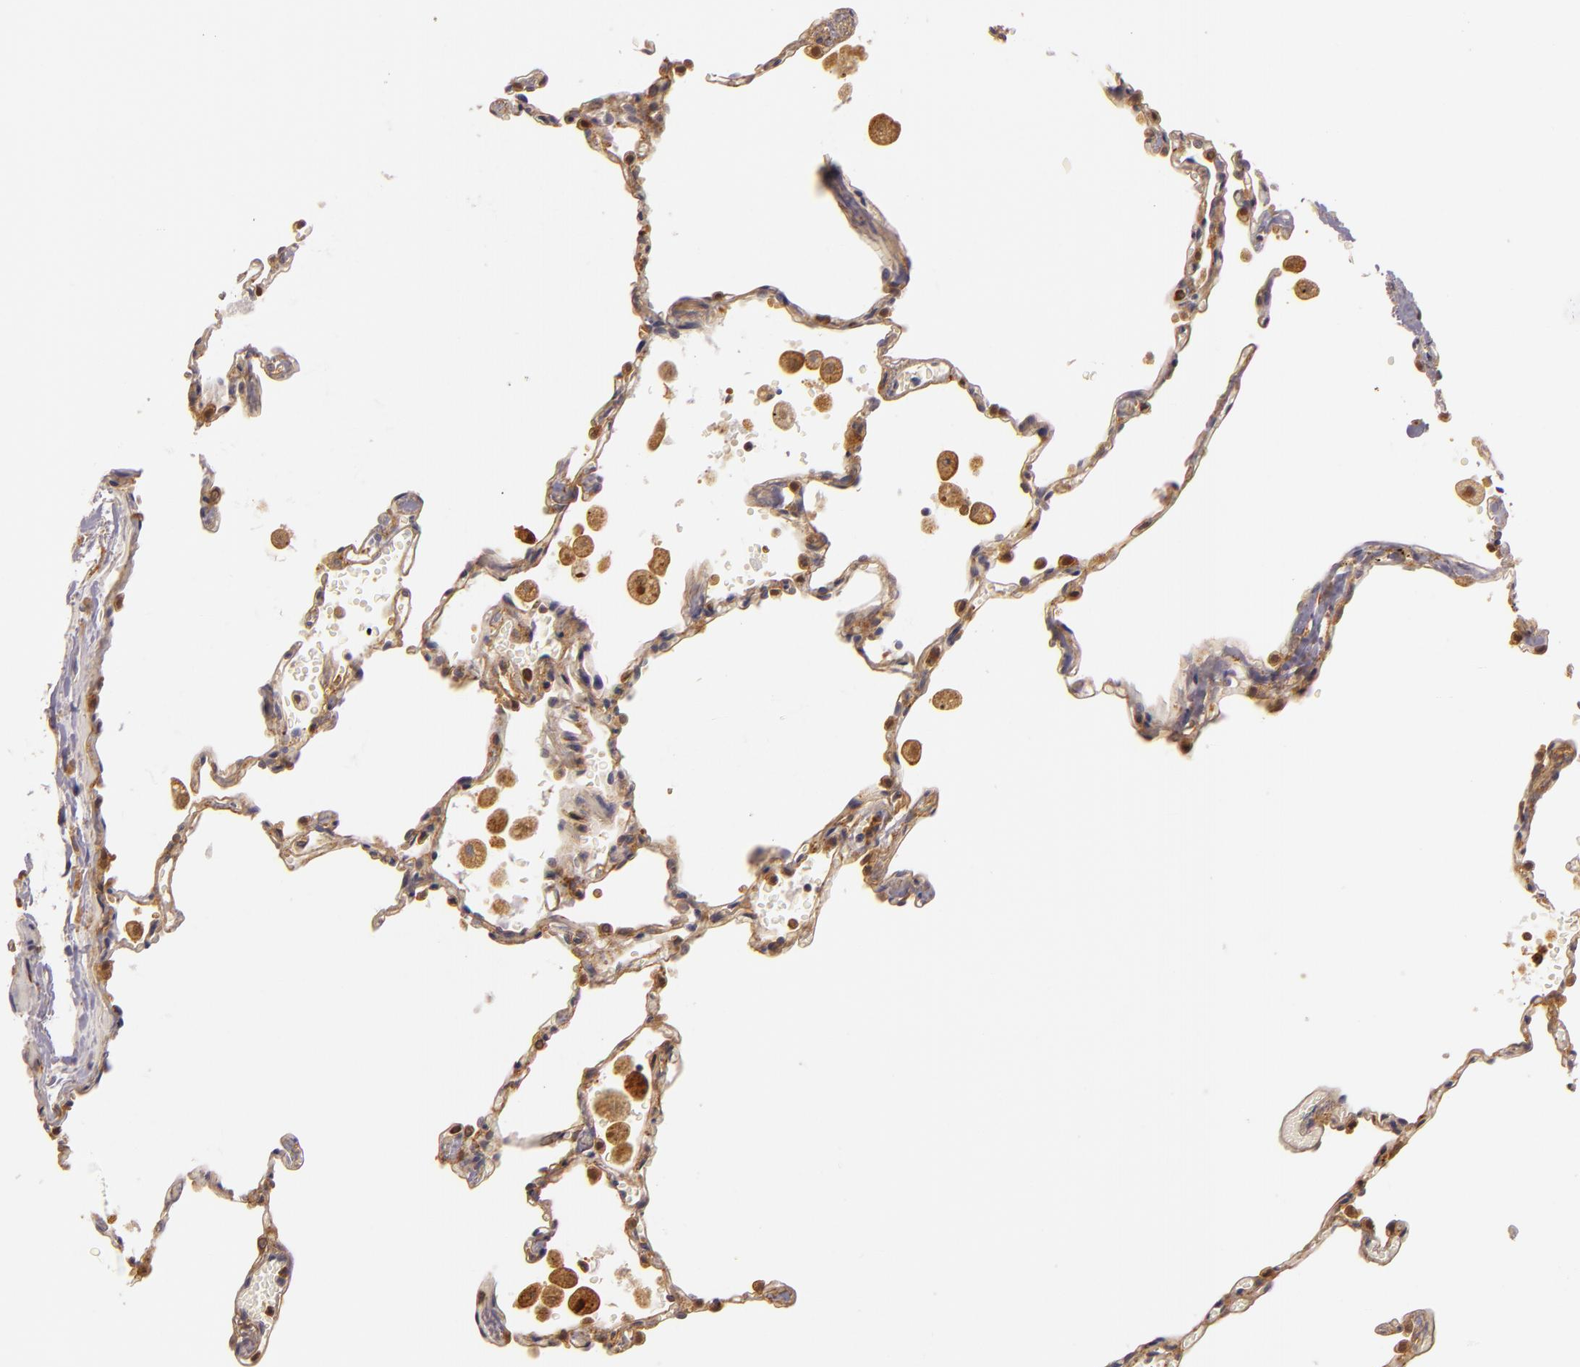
{"staining": {"intensity": "strong", "quantity": ">75%", "location": "cytoplasmic/membranous,nuclear"}, "tissue": "lung", "cell_type": "Alveolar cells", "image_type": "normal", "snomed": [{"axis": "morphology", "description": "Normal tissue, NOS"}, {"axis": "topography", "description": "Lung"}], "caption": "Brown immunohistochemical staining in unremarkable human lung reveals strong cytoplasmic/membranous,nuclear expression in approximately >75% of alveolar cells.", "gene": "TOM1", "patient": {"sex": "male", "age": 71}}